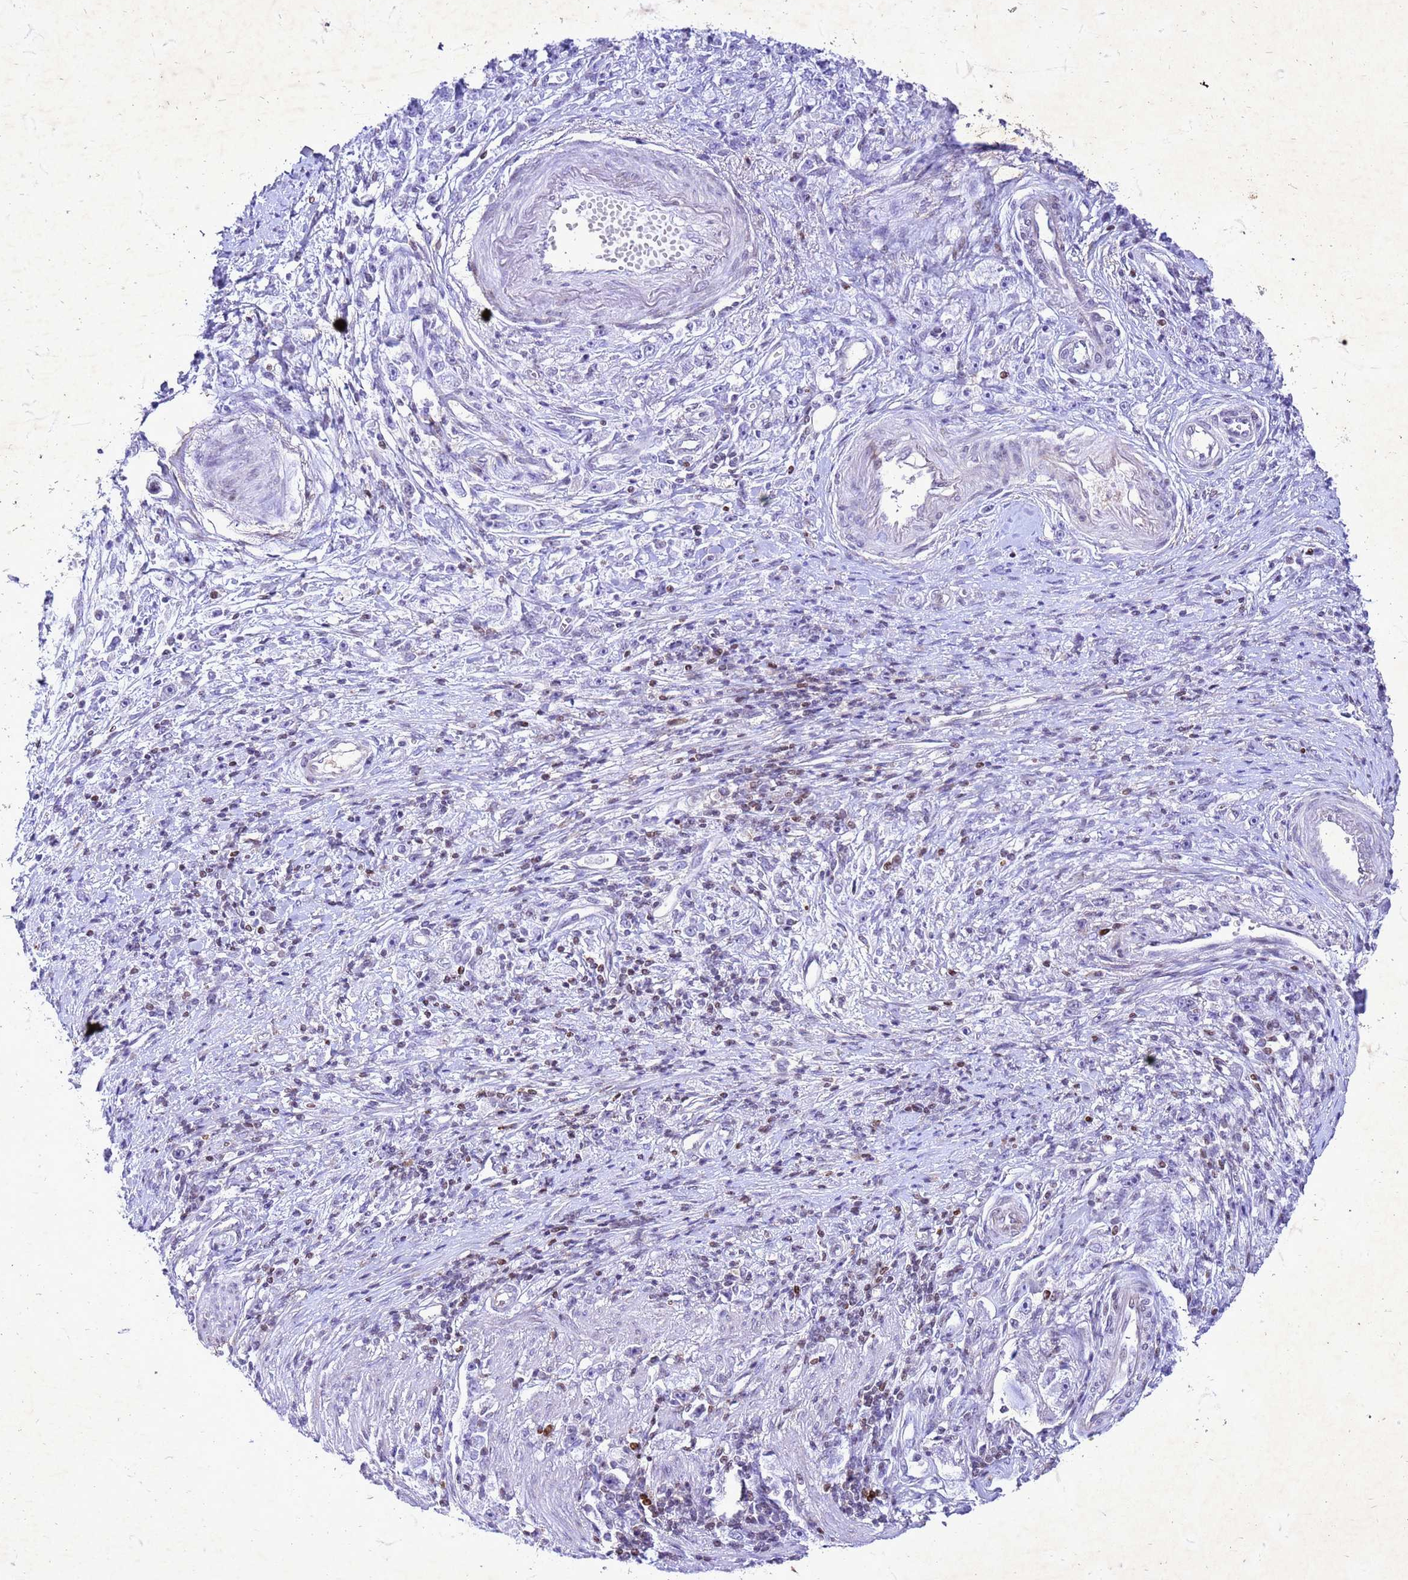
{"staining": {"intensity": "negative", "quantity": "none", "location": "none"}, "tissue": "stomach cancer", "cell_type": "Tumor cells", "image_type": "cancer", "snomed": [{"axis": "morphology", "description": "Adenocarcinoma, NOS"}, {"axis": "topography", "description": "Stomach"}], "caption": "This photomicrograph is of adenocarcinoma (stomach) stained with immunohistochemistry to label a protein in brown with the nuclei are counter-stained blue. There is no staining in tumor cells. (DAB (3,3'-diaminobenzidine) immunohistochemistry, high magnification).", "gene": "COPS9", "patient": {"sex": "female", "age": 59}}